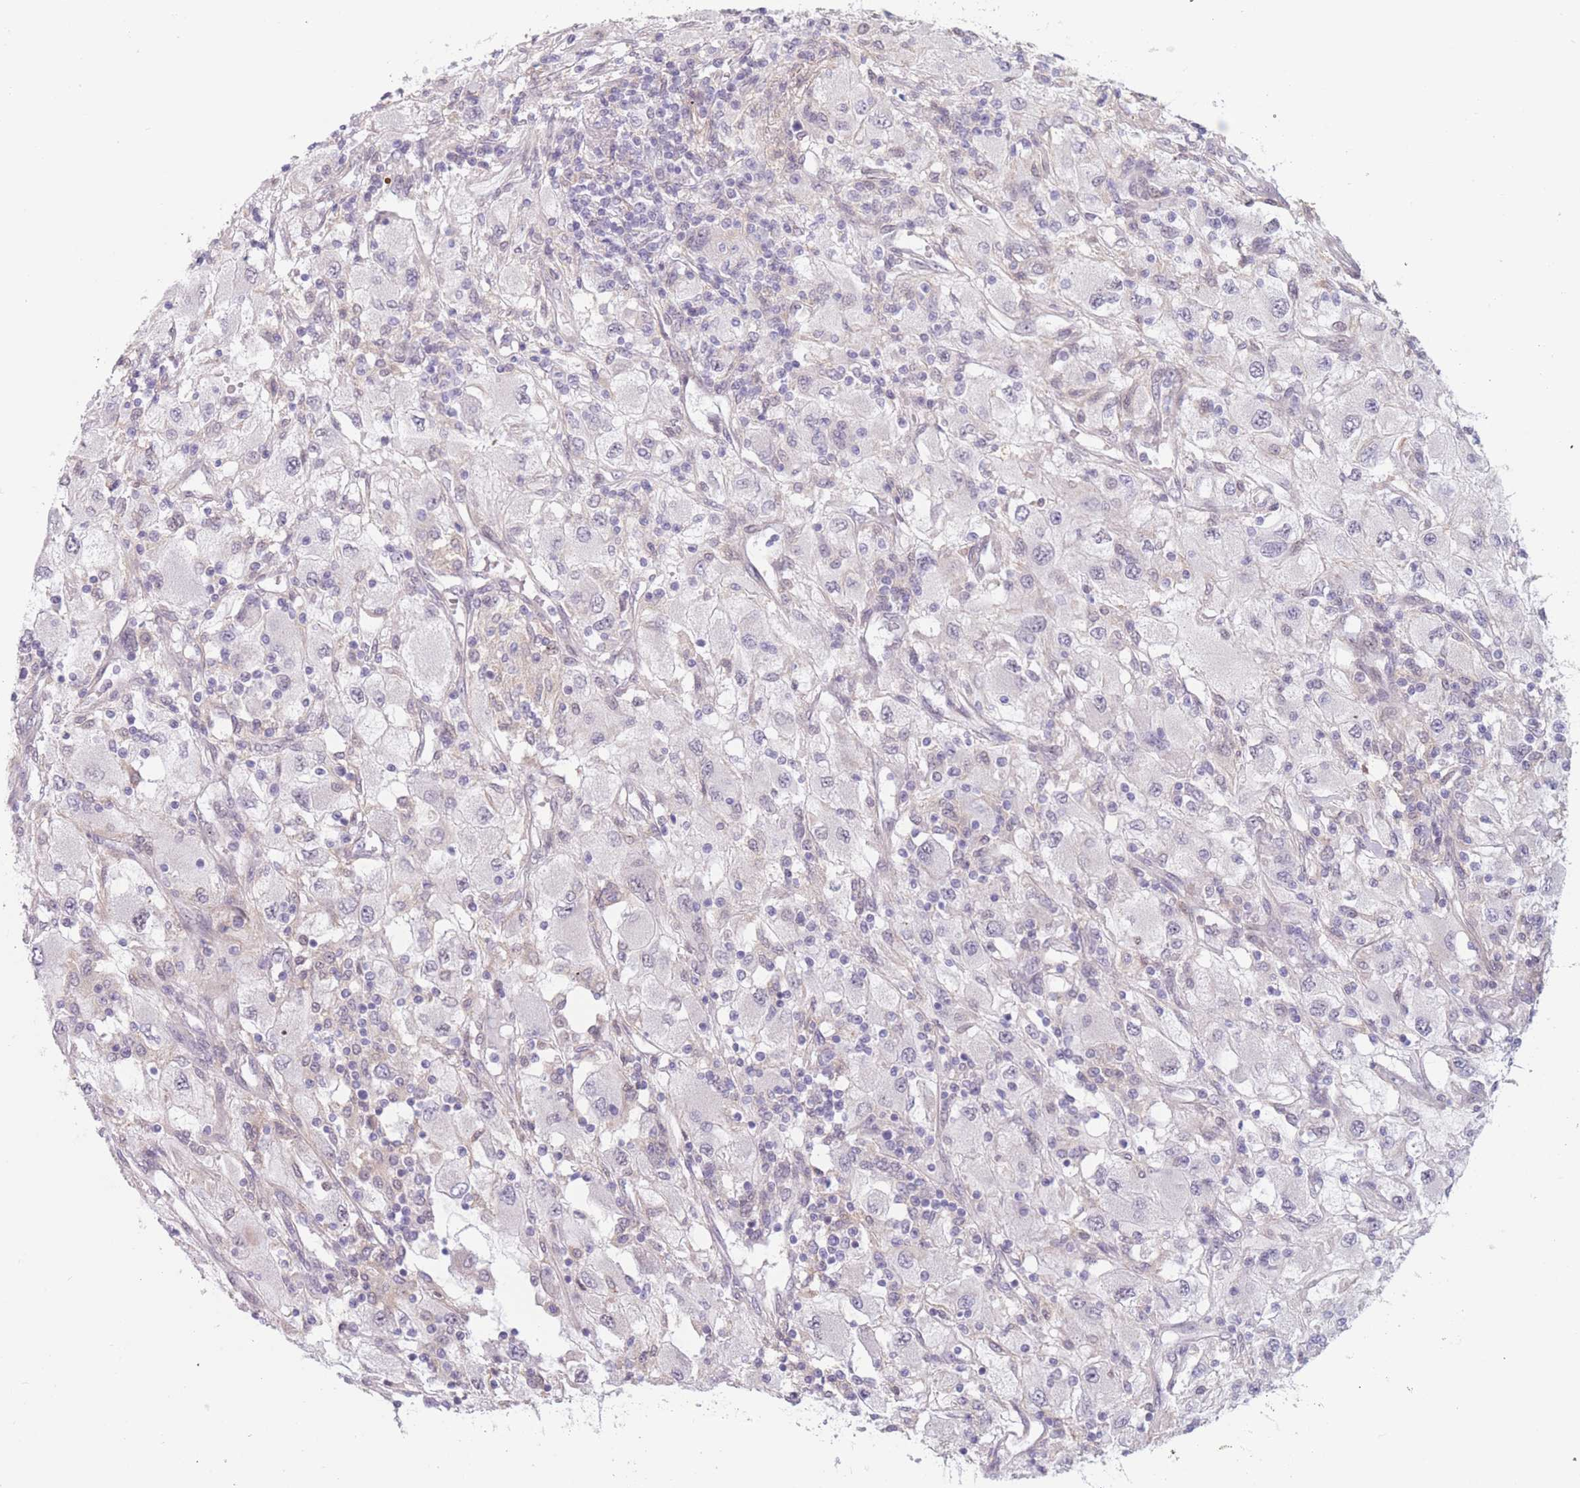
{"staining": {"intensity": "negative", "quantity": "none", "location": "none"}, "tissue": "renal cancer", "cell_type": "Tumor cells", "image_type": "cancer", "snomed": [{"axis": "morphology", "description": "Adenocarcinoma, NOS"}, {"axis": "topography", "description": "Kidney"}], "caption": "Immunohistochemistry (IHC) of human renal adenocarcinoma exhibits no positivity in tumor cells.", "gene": "PODXL", "patient": {"sex": "female", "age": 67}}